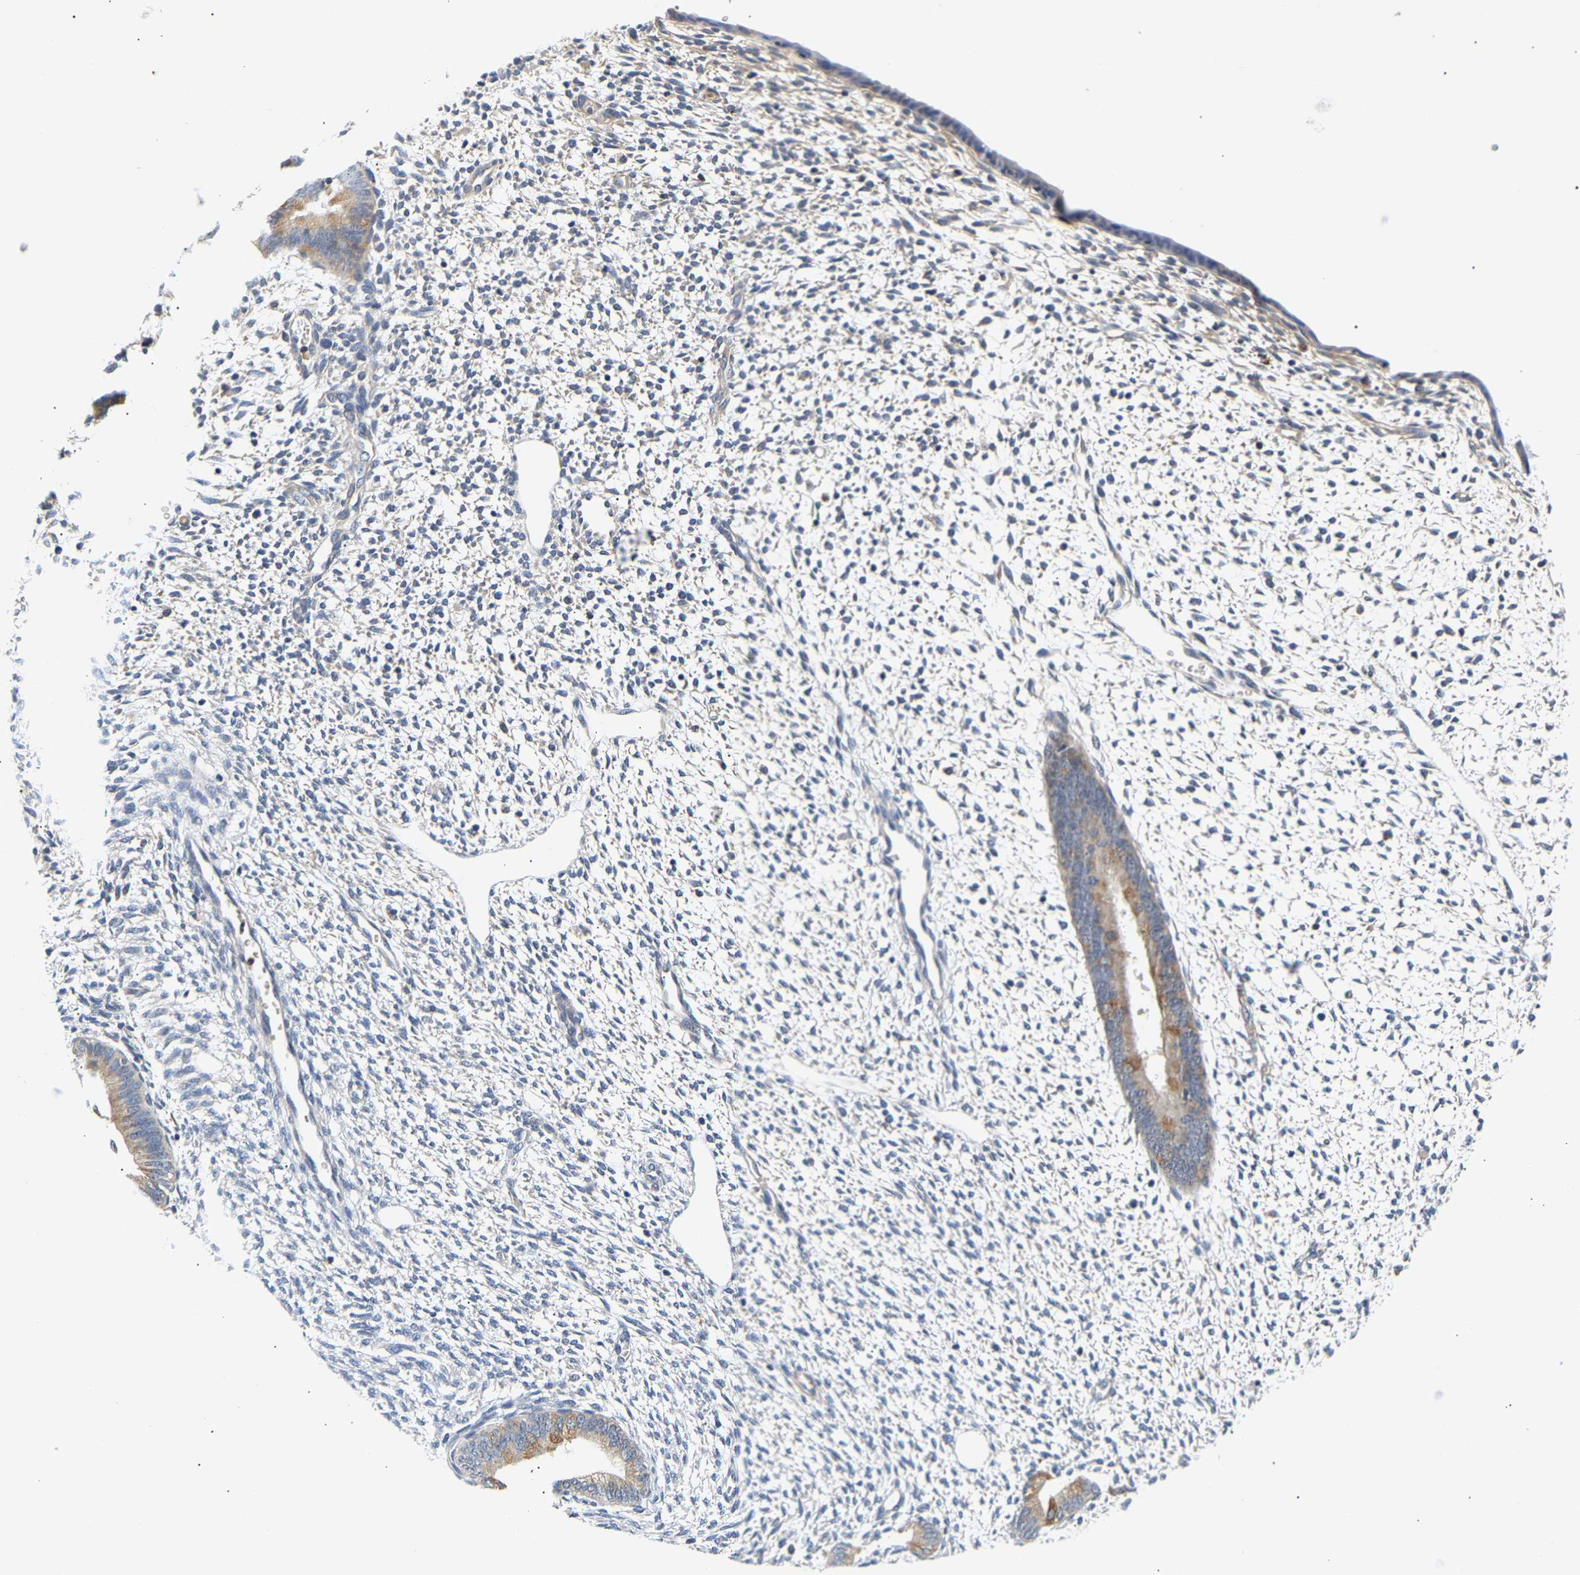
{"staining": {"intensity": "negative", "quantity": "none", "location": "none"}, "tissue": "endometrium", "cell_type": "Cells in endometrial stroma", "image_type": "normal", "snomed": [{"axis": "morphology", "description": "Normal tissue, NOS"}, {"axis": "topography", "description": "Endometrium"}], "caption": "Immunohistochemistry histopathology image of benign endometrium: endometrium stained with DAB (3,3'-diaminobenzidine) exhibits no significant protein expression in cells in endometrial stroma.", "gene": "PPID", "patient": {"sex": "female", "age": 46}}